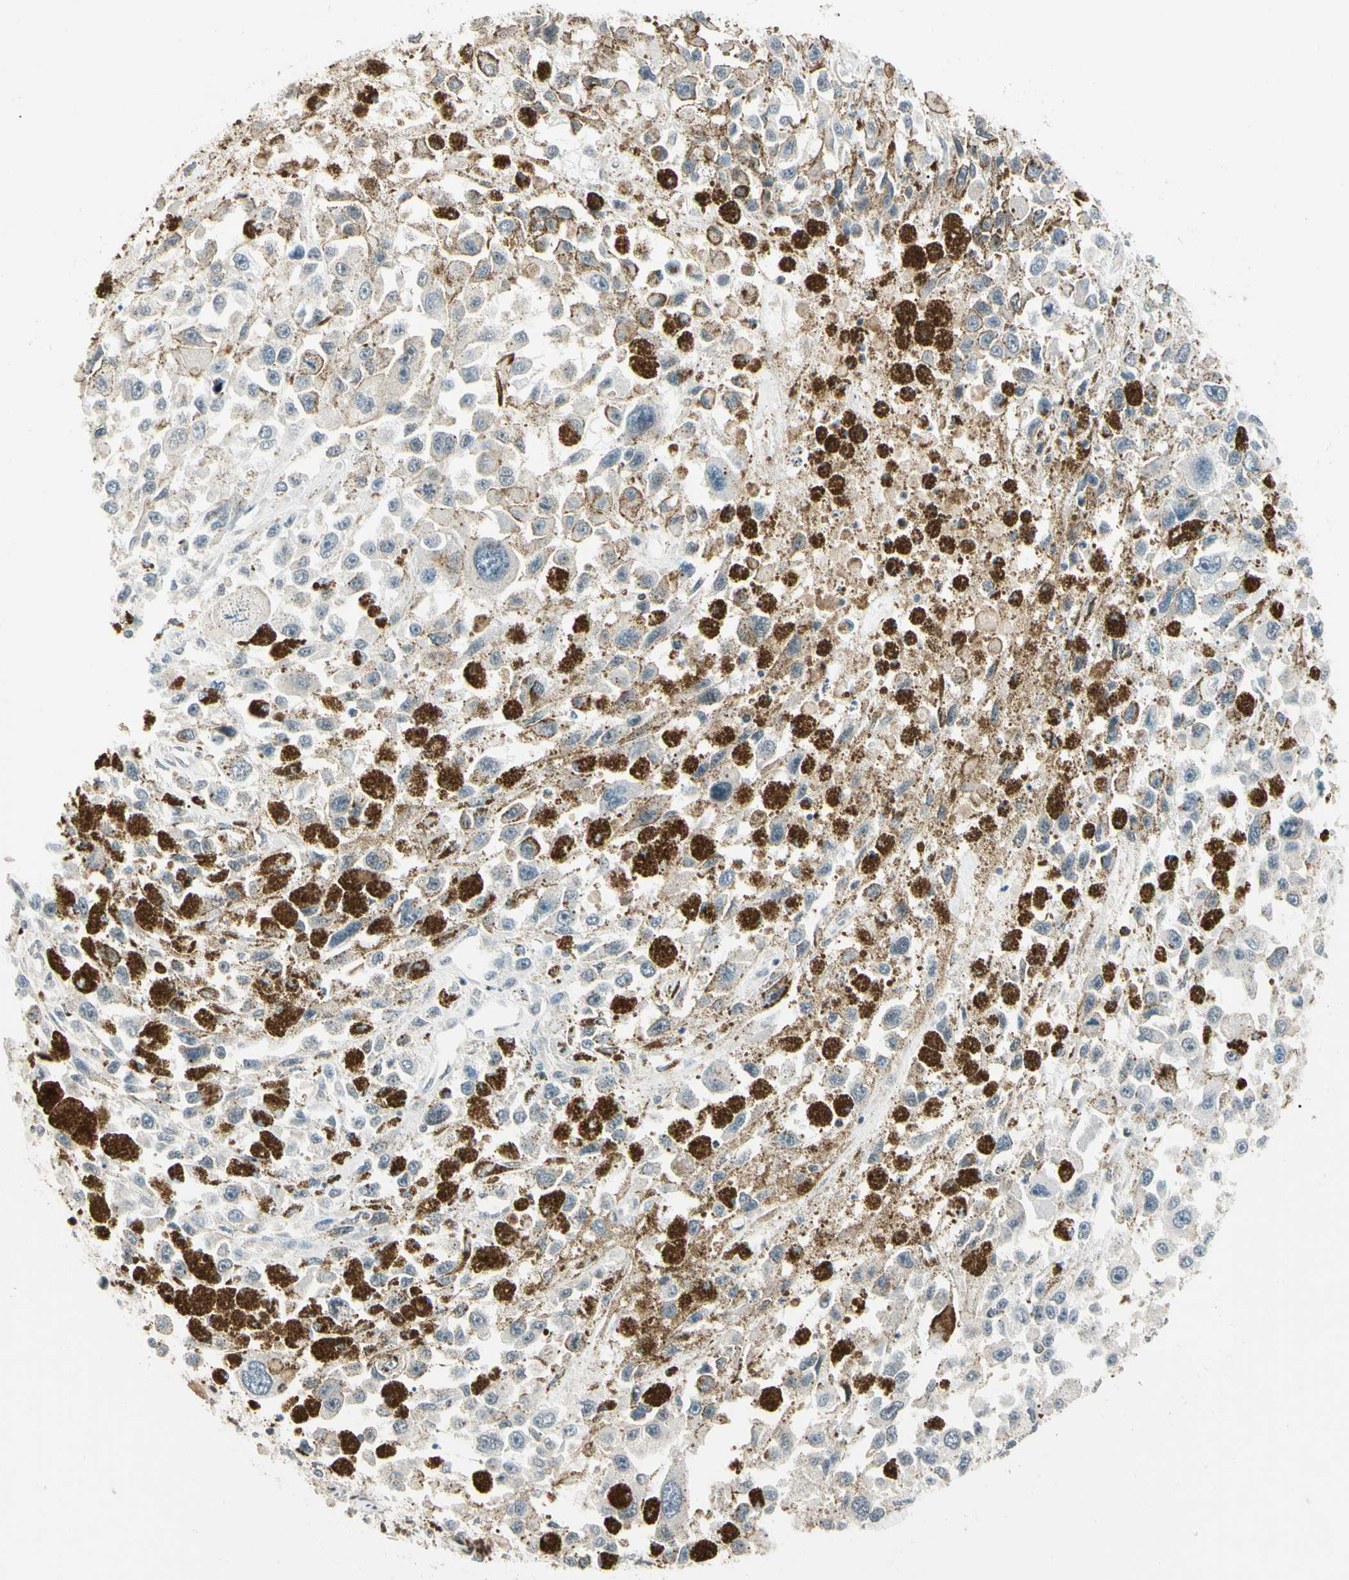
{"staining": {"intensity": "moderate", "quantity": "<25%", "location": "cytoplasmic/membranous"}, "tissue": "melanoma", "cell_type": "Tumor cells", "image_type": "cancer", "snomed": [{"axis": "morphology", "description": "Malignant melanoma, Metastatic site"}, {"axis": "topography", "description": "Lymph node"}], "caption": "Malignant melanoma (metastatic site) stained for a protein demonstrates moderate cytoplasmic/membranous positivity in tumor cells.", "gene": "ZSCAN12", "patient": {"sex": "male", "age": 59}}